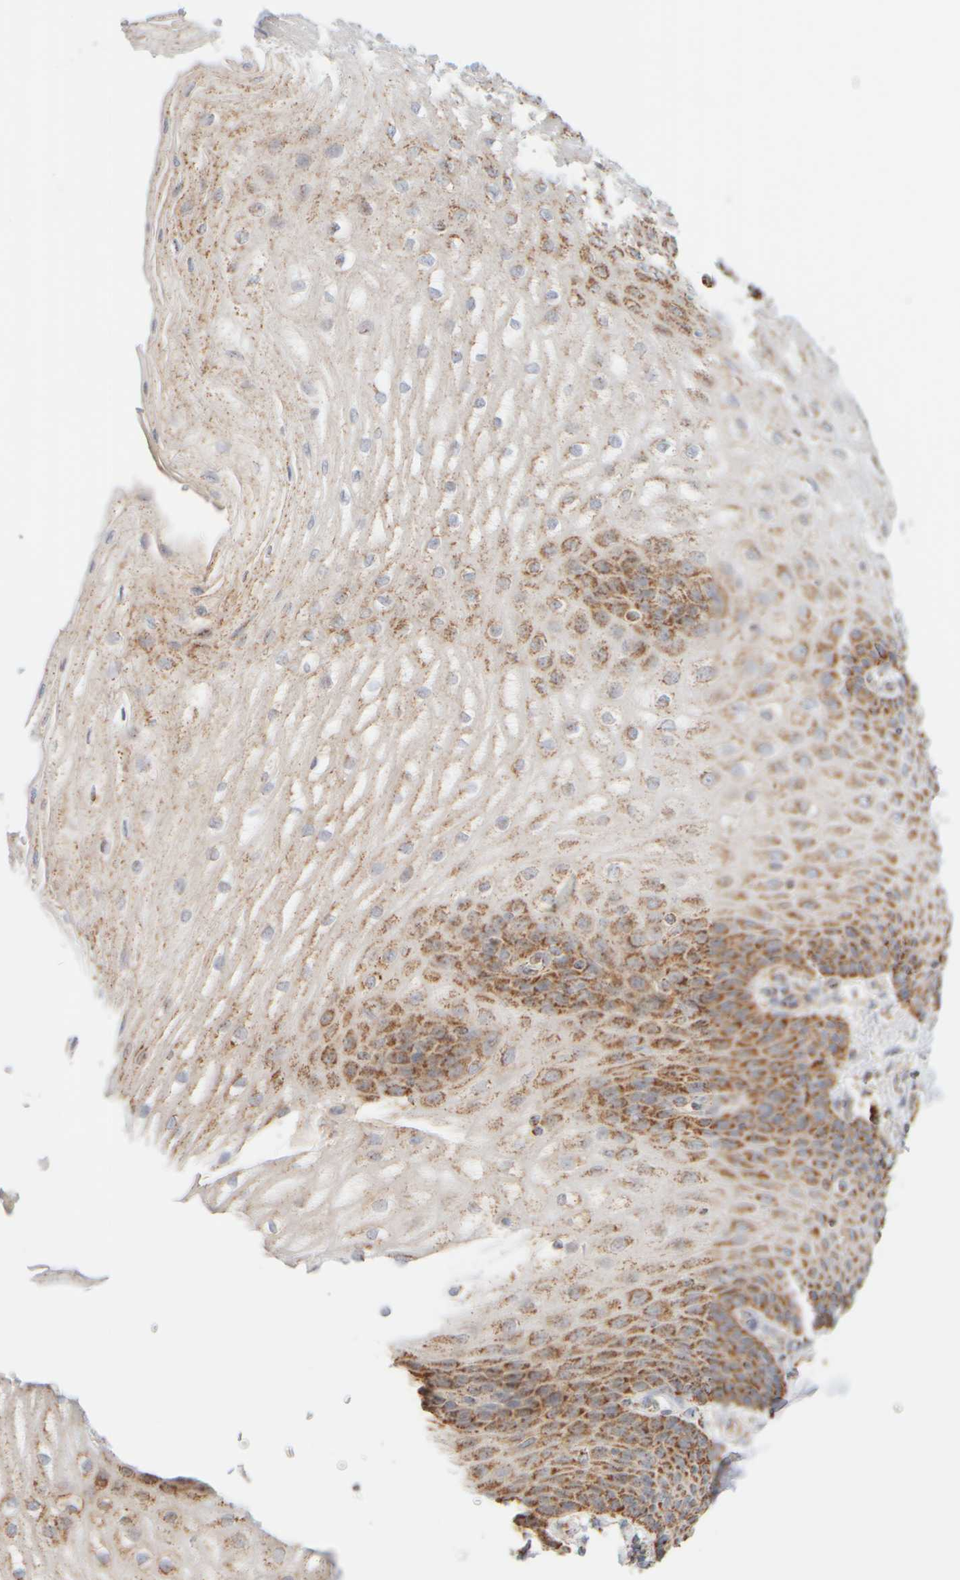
{"staining": {"intensity": "moderate", "quantity": "25%-75%", "location": "cytoplasmic/membranous"}, "tissue": "esophagus", "cell_type": "Squamous epithelial cells", "image_type": "normal", "snomed": [{"axis": "morphology", "description": "Normal tissue, NOS"}, {"axis": "topography", "description": "Esophagus"}], "caption": "Brown immunohistochemical staining in unremarkable esophagus exhibits moderate cytoplasmic/membranous staining in about 25%-75% of squamous epithelial cells.", "gene": "APBB2", "patient": {"sex": "male", "age": 54}}